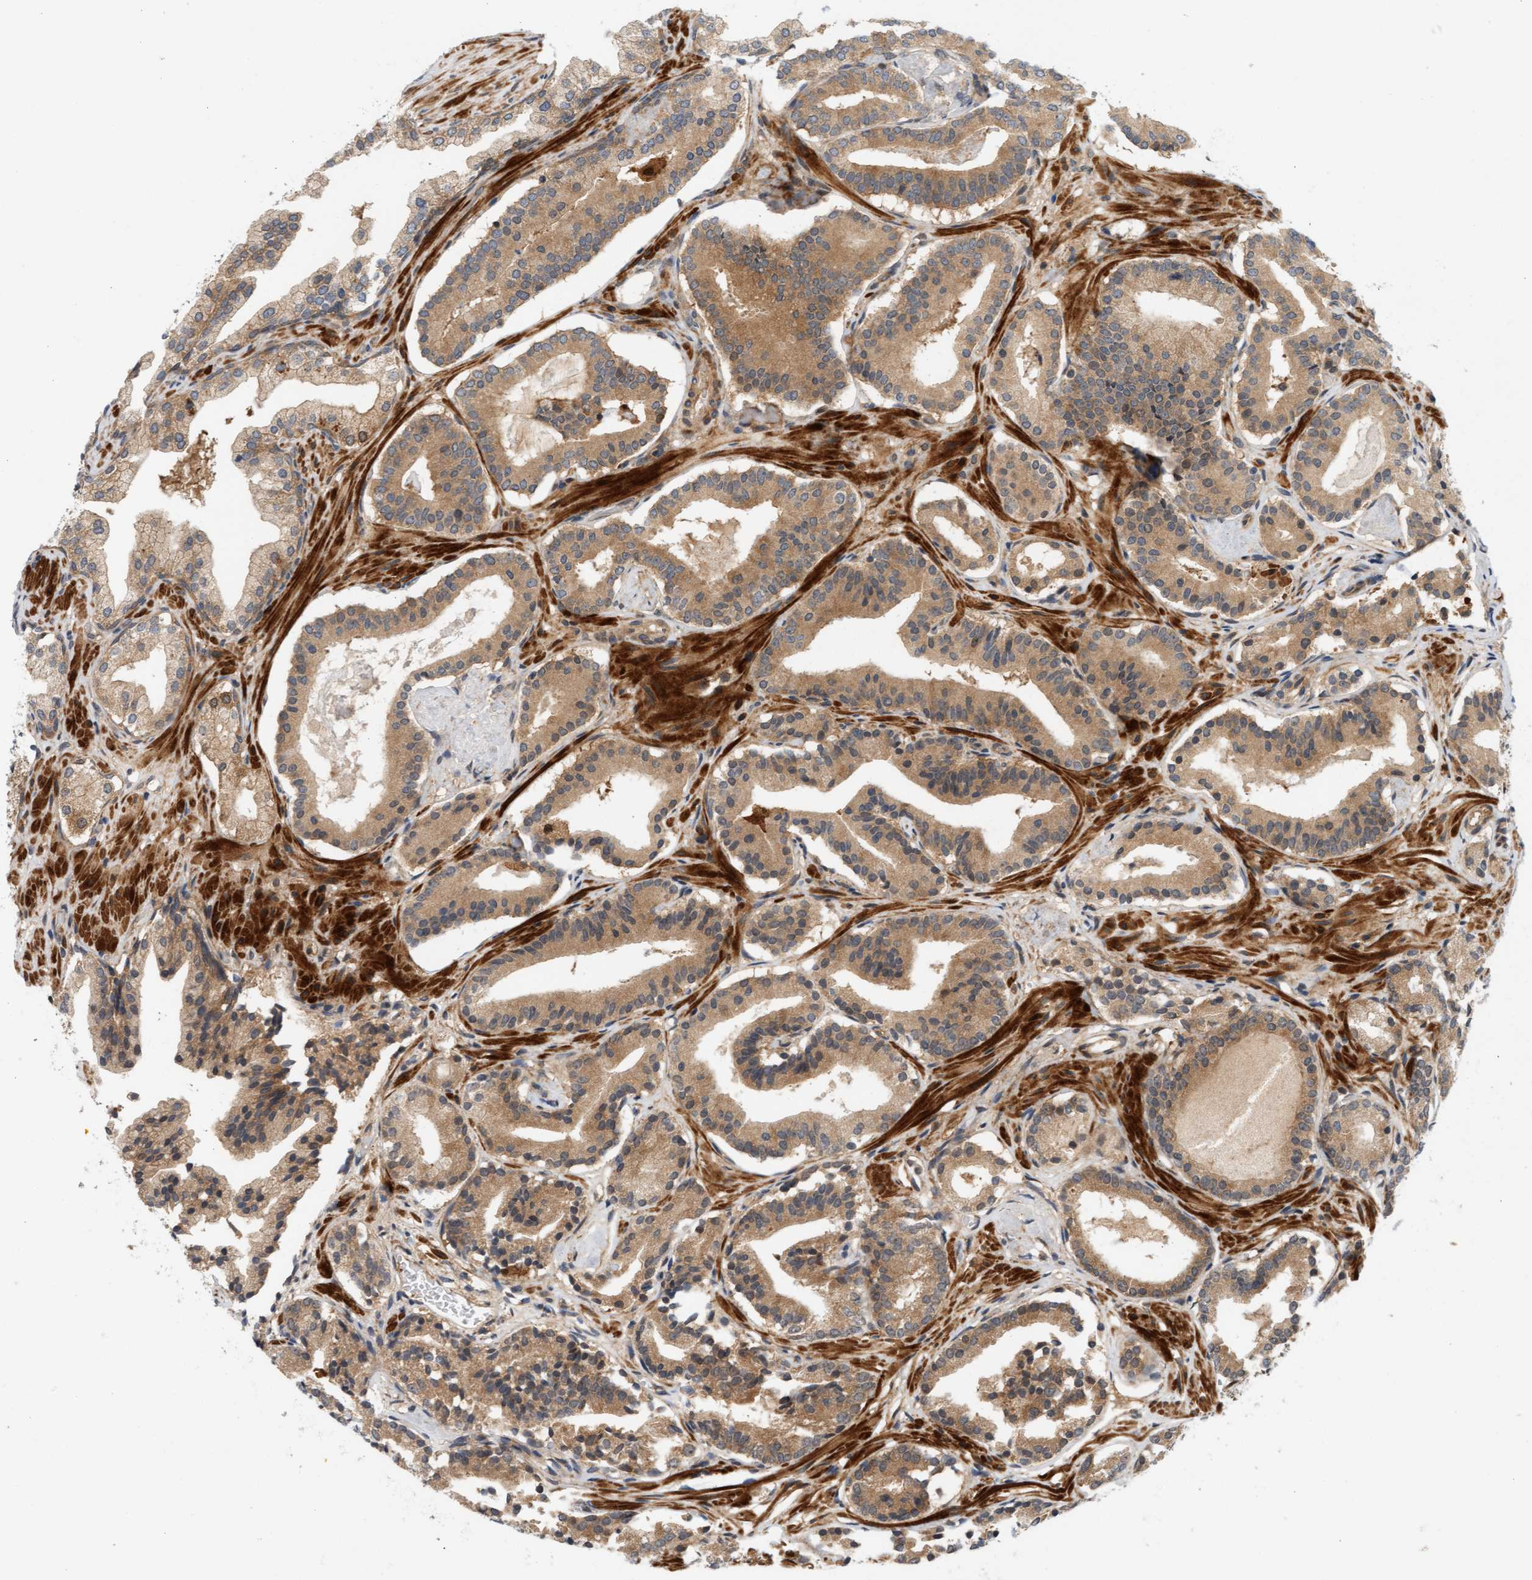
{"staining": {"intensity": "moderate", "quantity": ">75%", "location": "cytoplasmic/membranous"}, "tissue": "prostate cancer", "cell_type": "Tumor cells", "image_type": "cancer", "snomed": [{"axis": "morphology", "description": "Adenocarcinoma, Low grade"}, {"axis": "topography", "description": "Prostate"}], "caption": "Moderate cytoplasmic/membranous expression for a protein is appreciated in approximately >75% of tumor cells of prostate adenocarcinoma (low-grade) using immunohistochemistry.", "gene": "BAHCC1", "patient": {"sex": "male", "age": 51}}